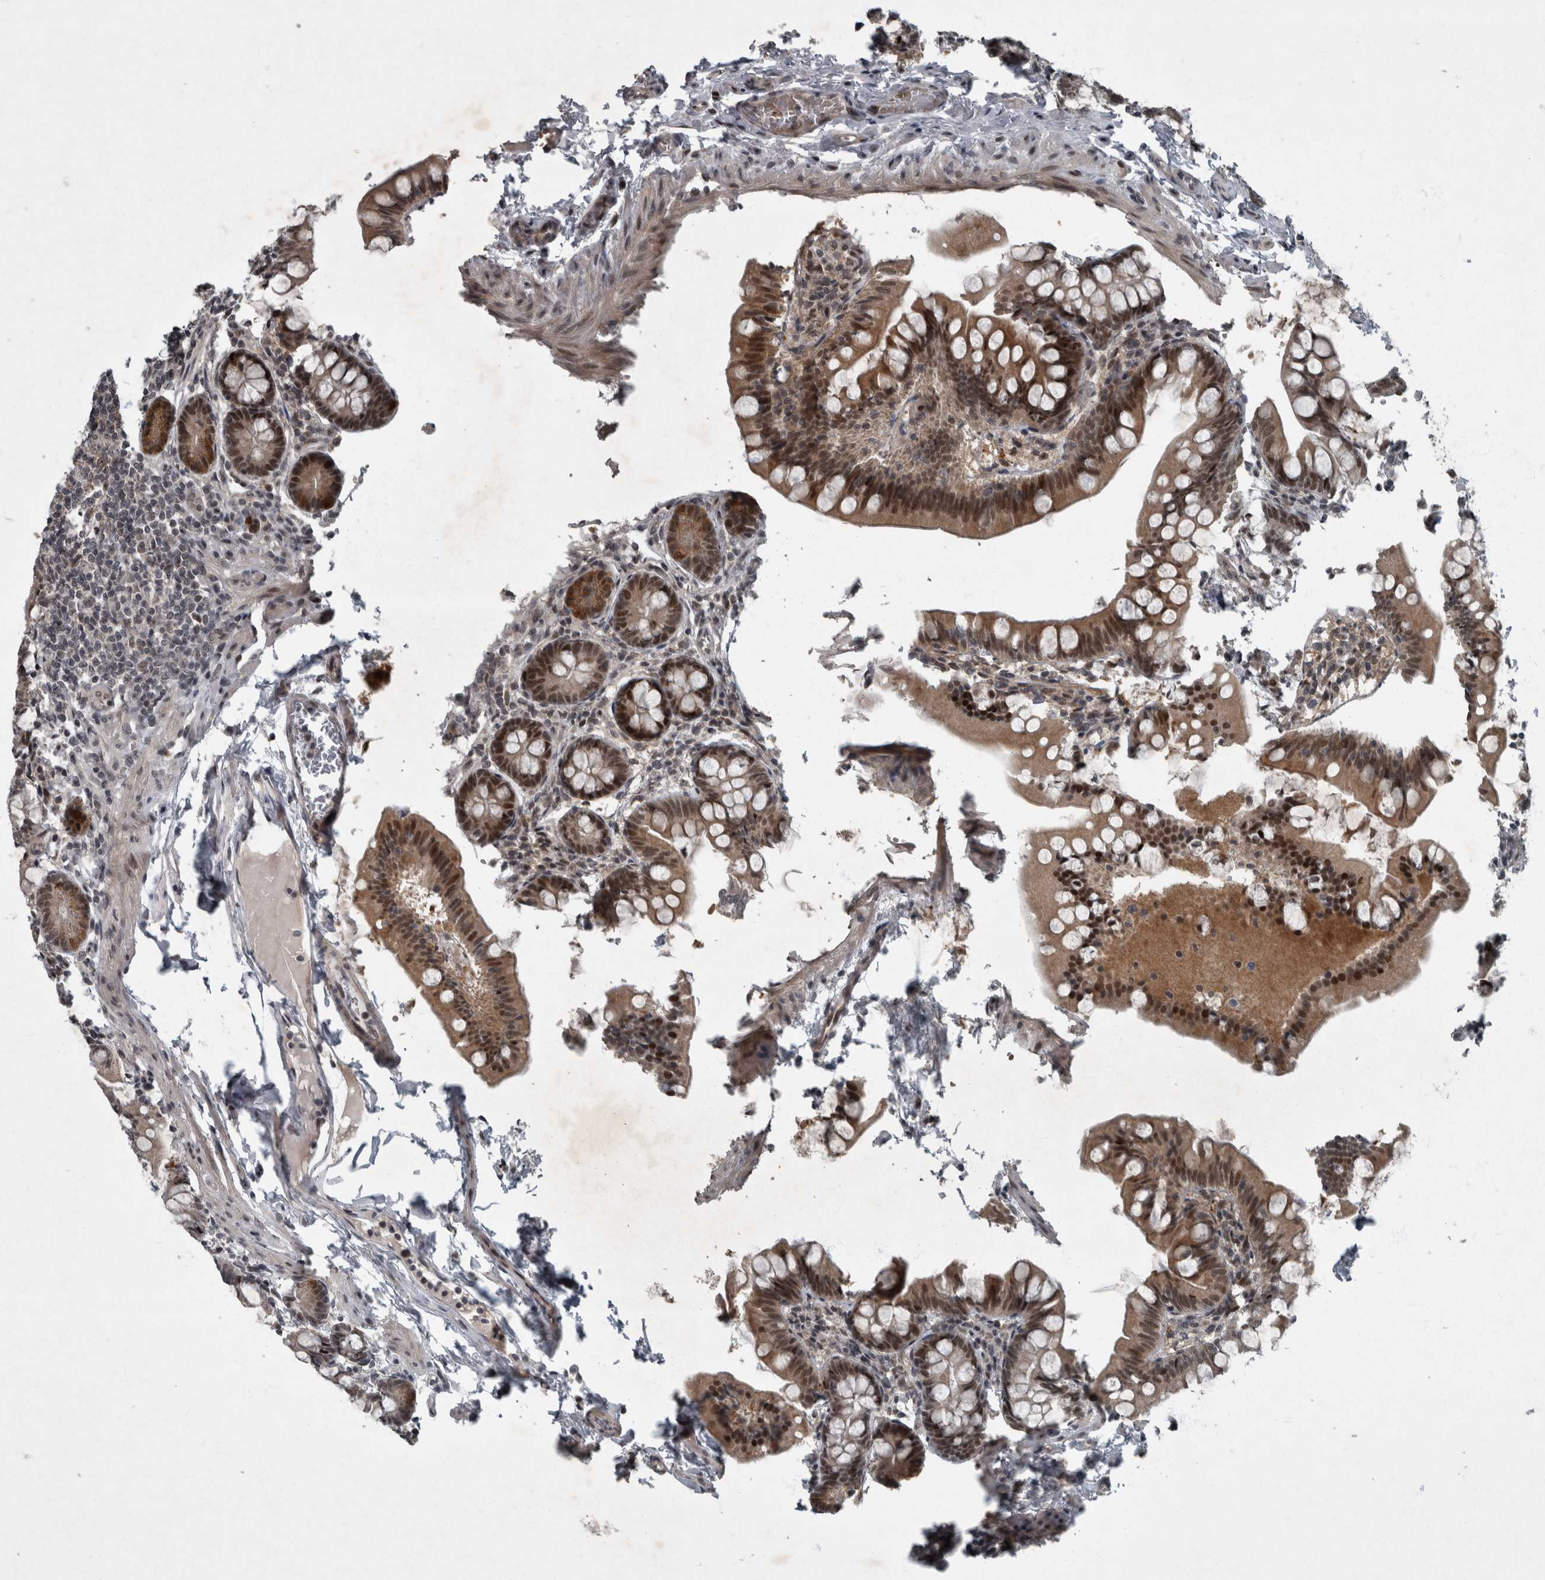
{"staining": {"intensity": "moderate", "quantity": ">75%", "location": "cytoplasmic/membranous,nuclear"}, "tissue": "small intestine", "cell_type": "Glandular cells", "image_type": "normal", "snomed": [{"axis": "morphology", "description": "Normal tissue, NOS"}, {"axis": "topography", "description": "Small intestine"}], "caption": "Glandular cells display medium levels of moderate cytoplasmic/membranous,nuclear staining in about >75% of cells in normal human small intestine.", "gene": "WDR33", "patient": {"sex": "male", "age": 7}}